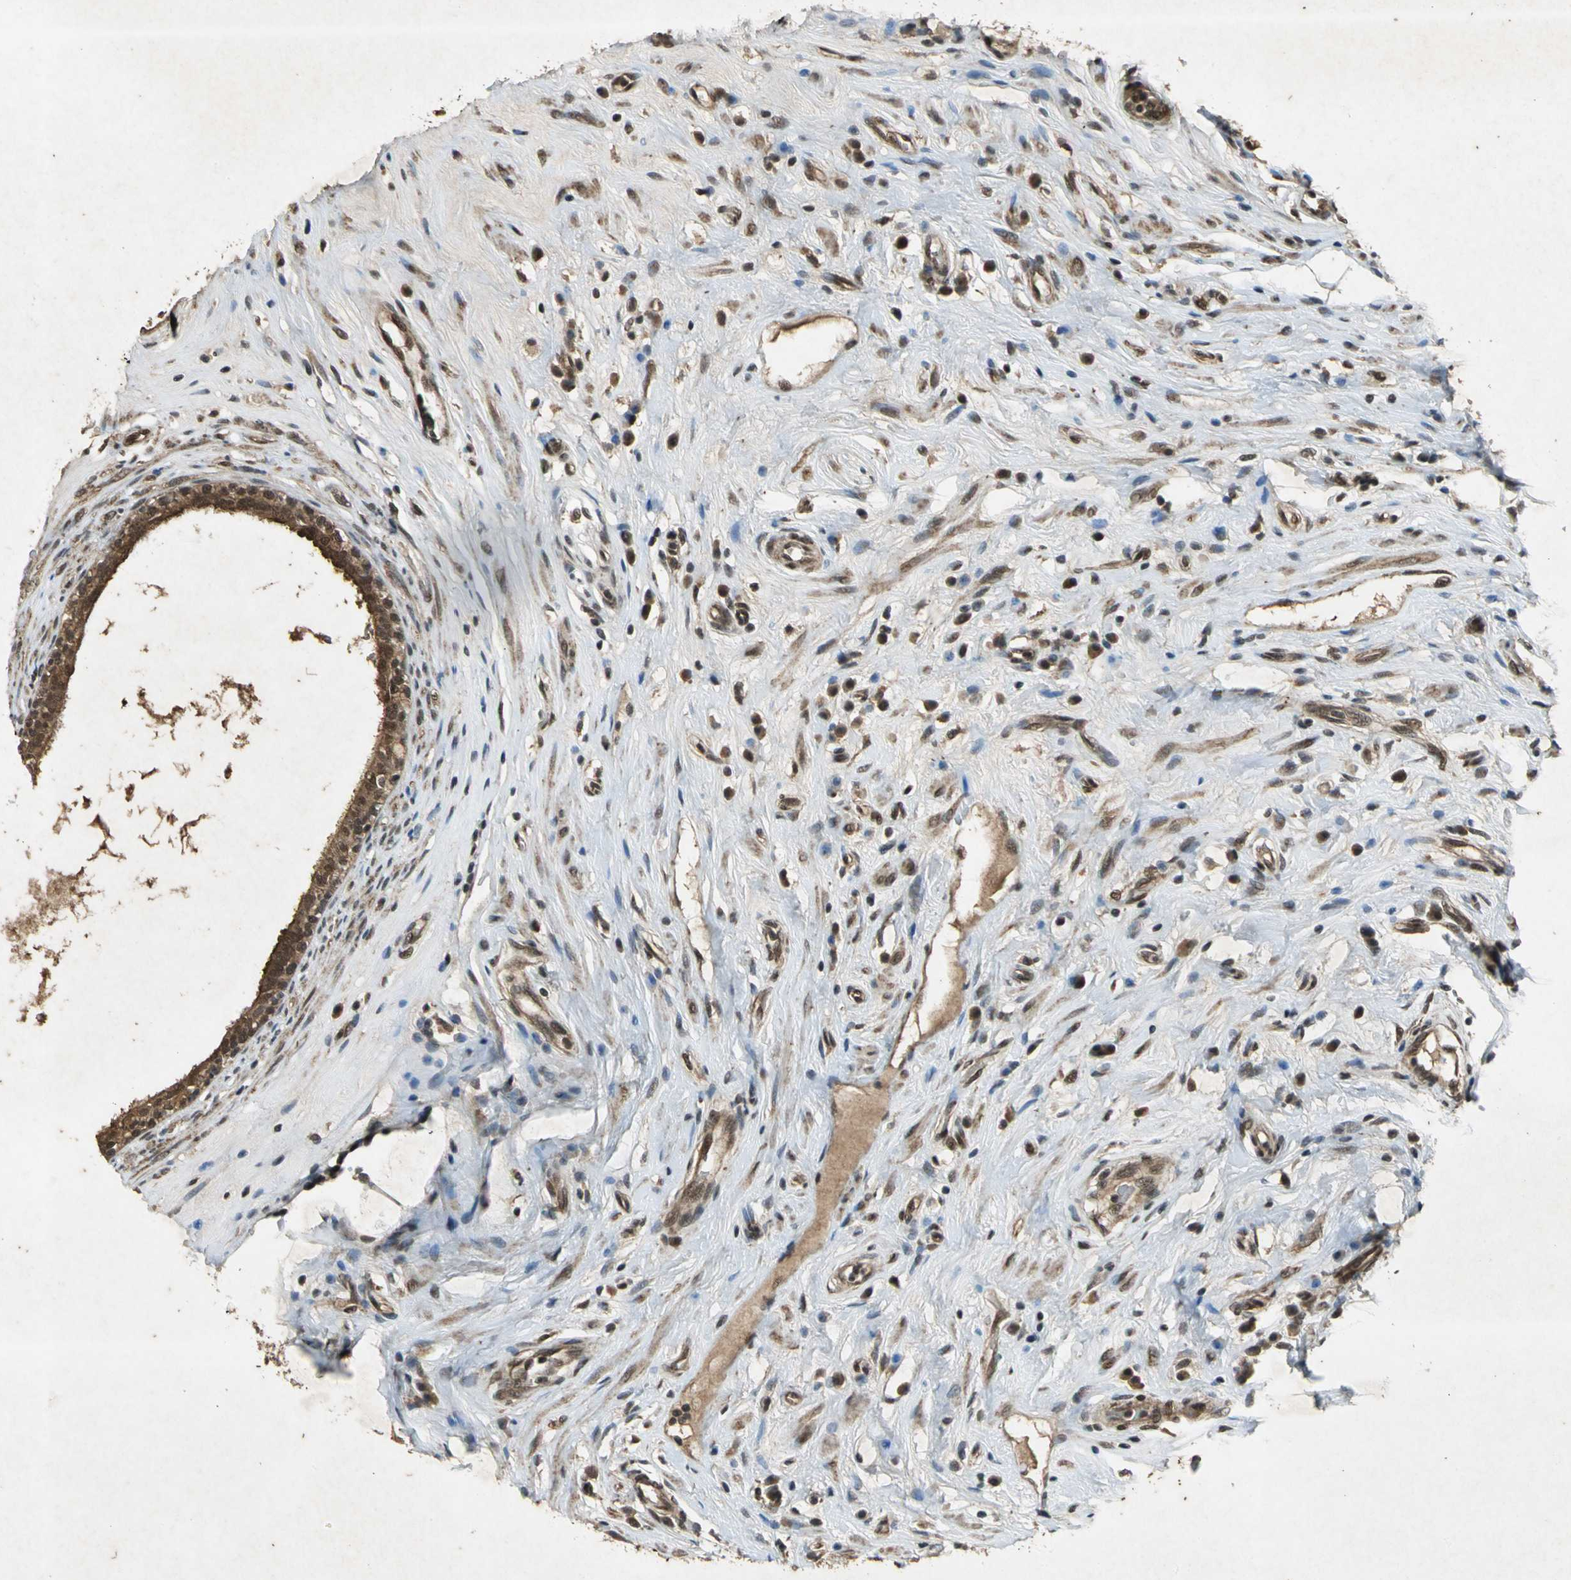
{"staining": {"intensity": "moderate", "quantity": "25%-75%", "location": "nuclear"}, "tissue": "epididymis", "cell_type": "Glandular cells", "image_type": "normal", "snomed": [{"axis": "morphology", "description": "Normal tissue, NOS"}, {"axis": "morphology", "description": "Inflammation, NOS"}, {"axis": "topography", "description": "Epididymis"}], "caption": "DAB (3,3'-diaminobenzidine) immunohistochemical staining of normal human epididymis demonstrates moderate nuclear protein staining in approximately 25%-75% of glandular cells. The staining was performed using DAB (3,3'-diaminobenzidine) to visualize the protein expression in brown, while the nuclei were stained in blue with hematoxylin (Magnification: 20x).", "gene": "NOTCH3", "patient": {"sex": "male", "age": 84}}